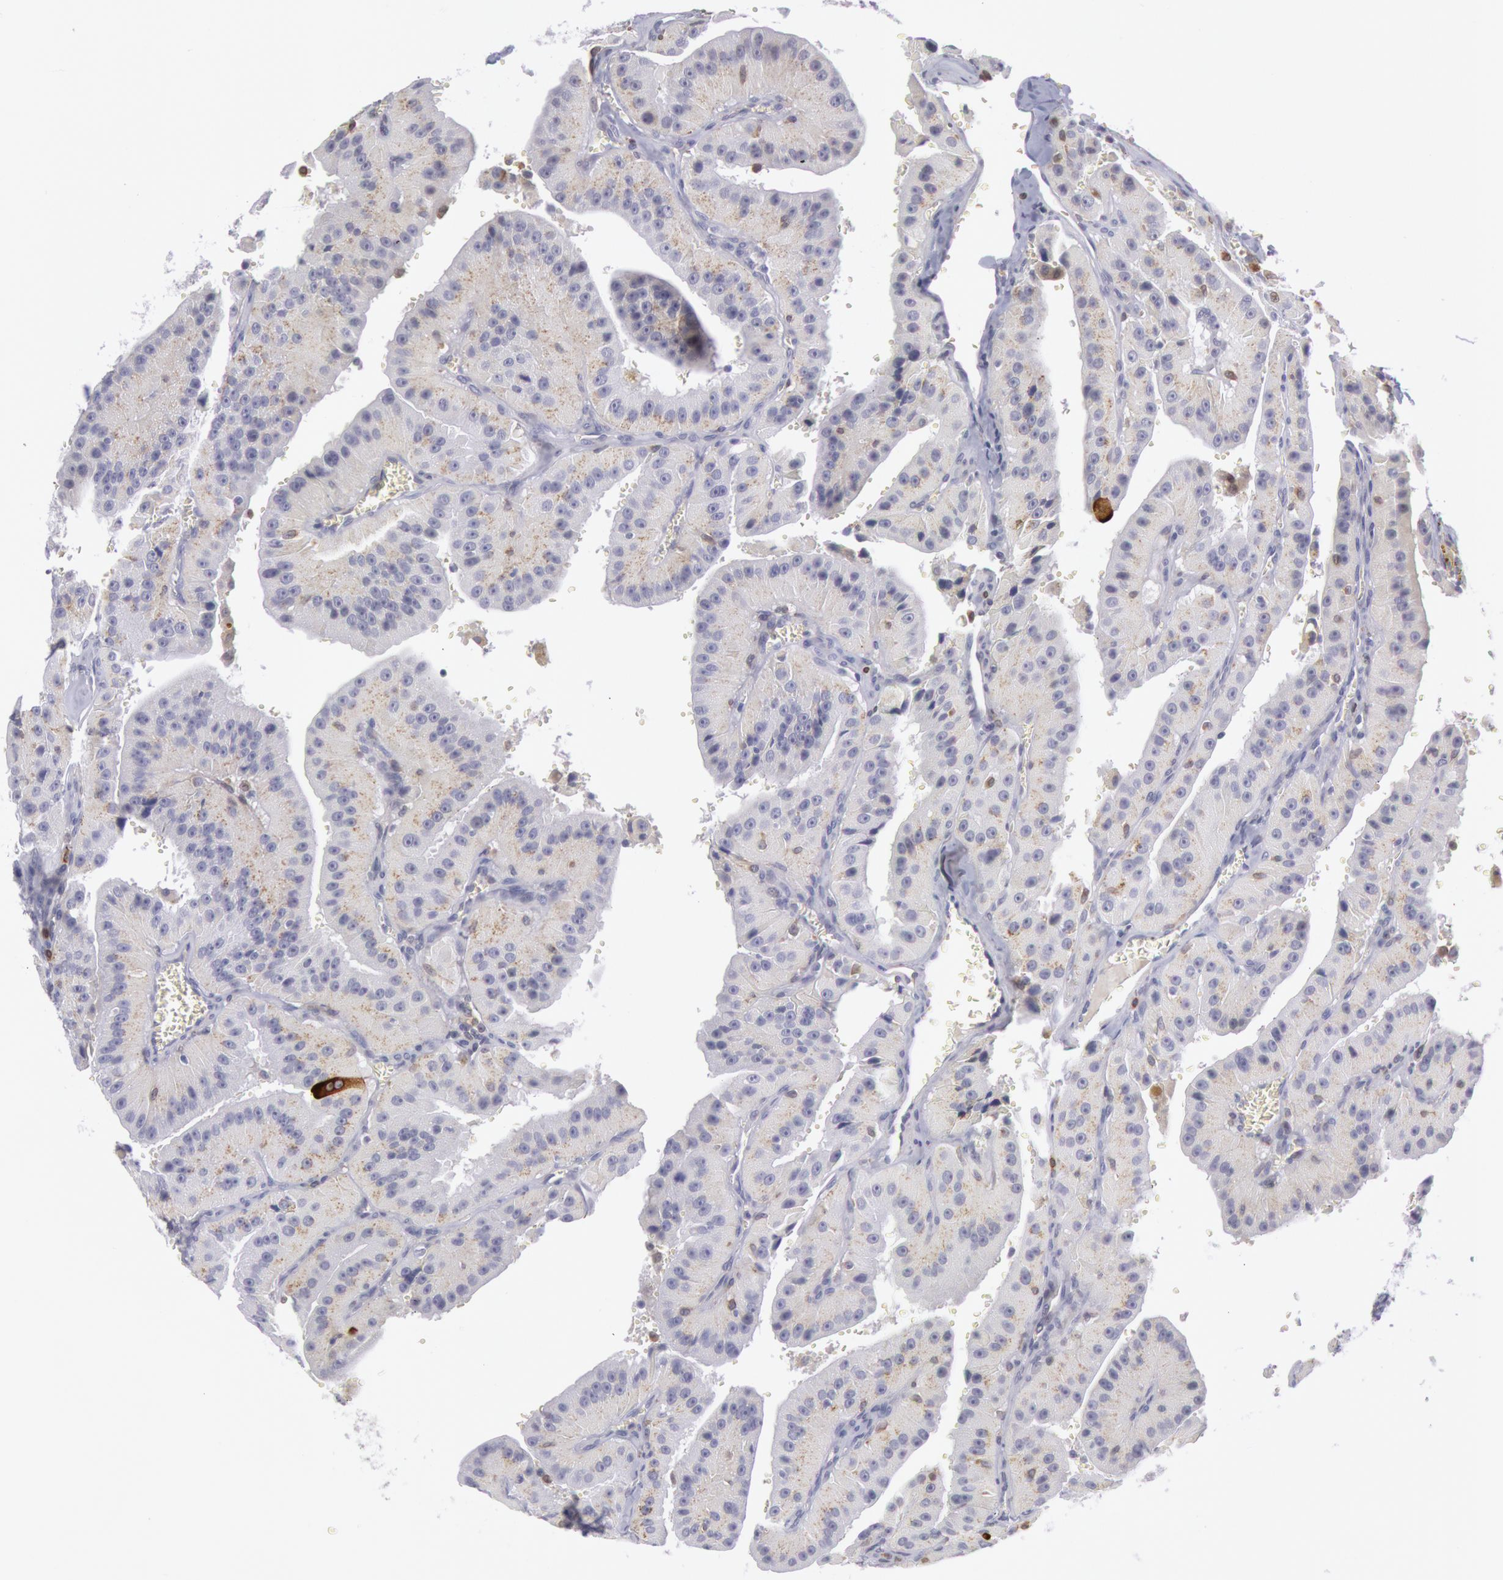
{"staining": {"intensity": "weak", "quantity": "<25%", "location": "cytoplasmic/membranous"}, "tissue": "thyroid cancer", "cell_type": "Tumor cells", "image_type": "cancer", "snomed": [{"axis": "morphology", "description": "Carcinoma, NOS"}, {"axis": "topography", "description": "Thyroid gland"}], "caption": "Carcinoma (thyroid) was stained to show a protein in brown. There is no significant positivity in tumor cells. (DAB immunohistochemistry (IHC) visualized using brightfield microscopy, high magnification).", "gene": "PTGS2", "patient": {"sex": "male", "age": 76}}